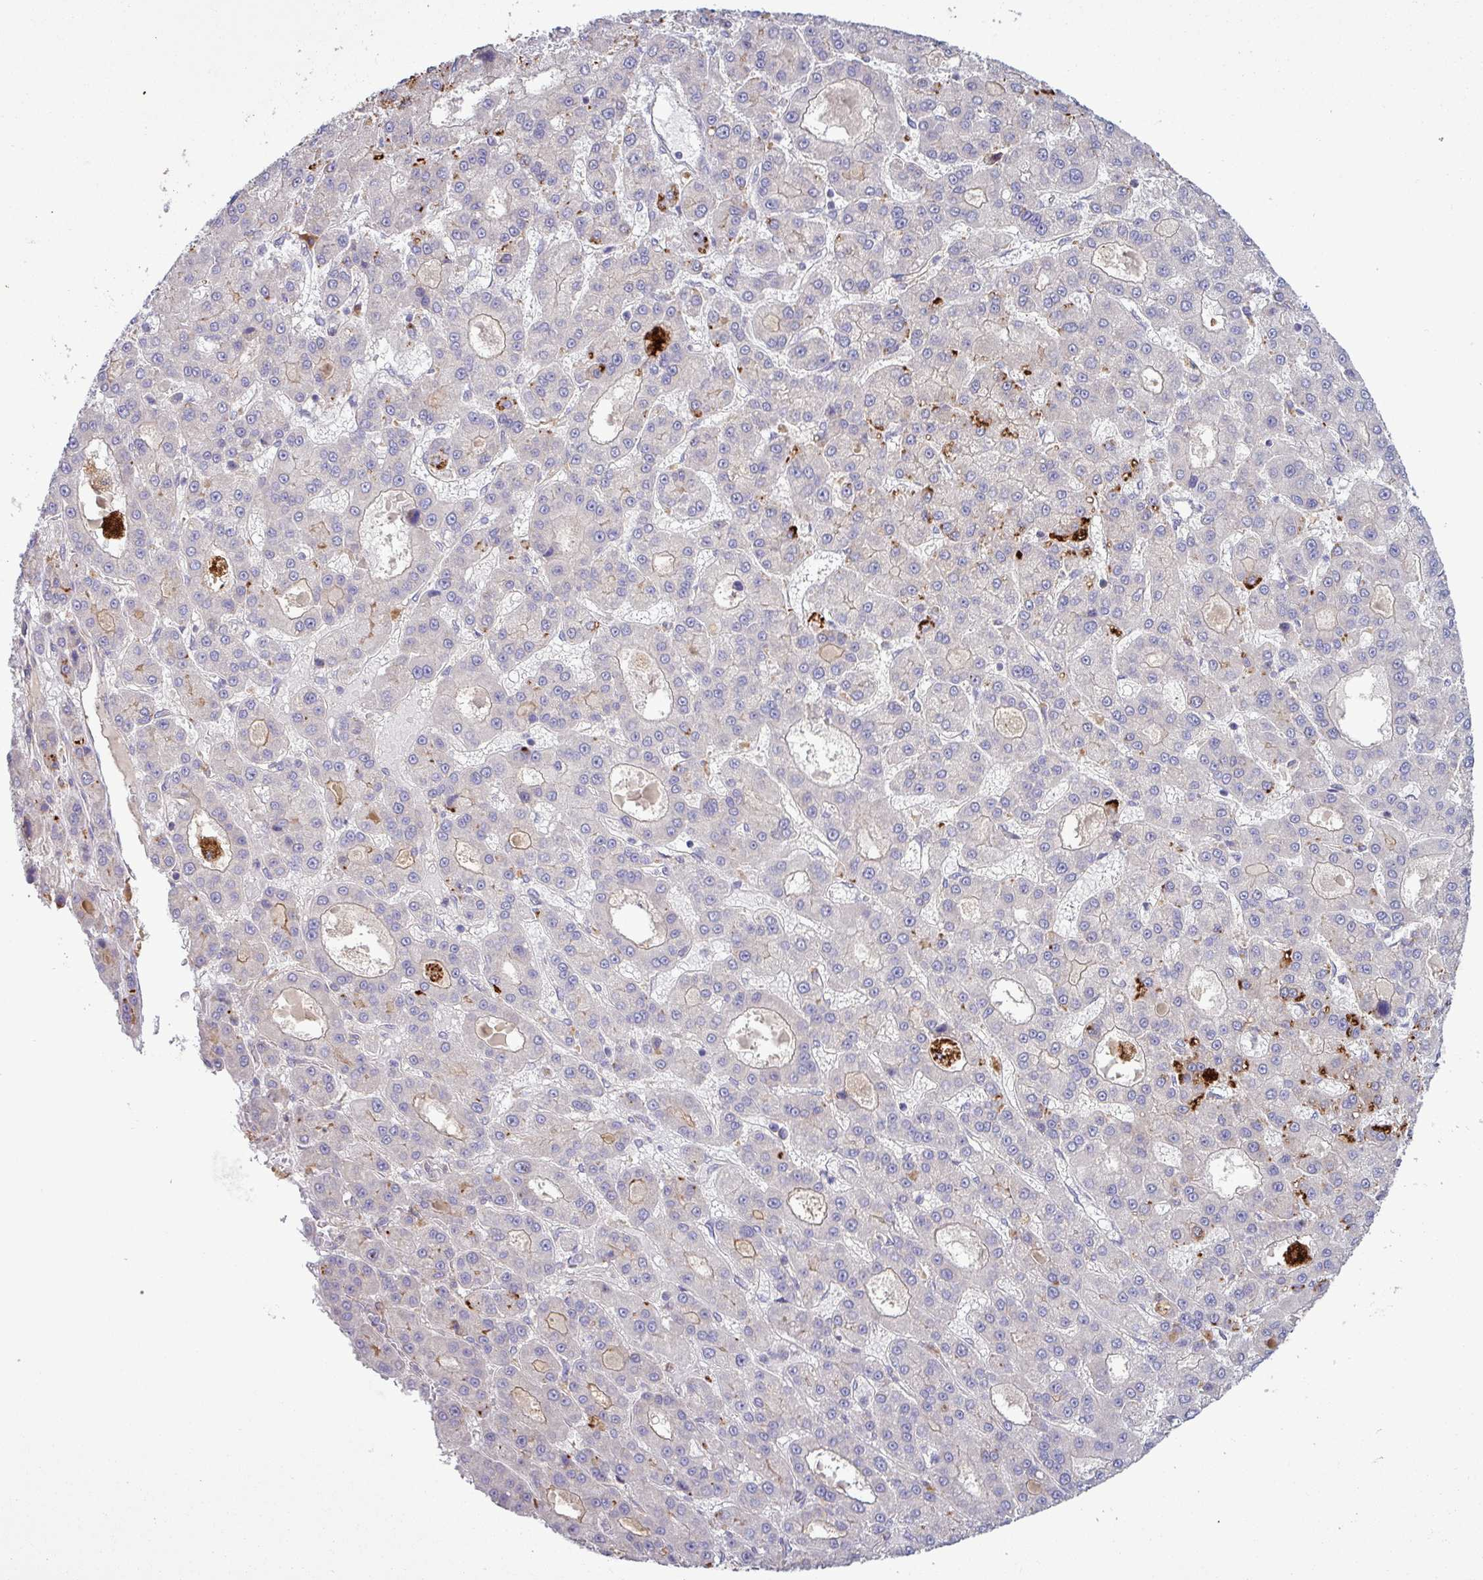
{"staining": {"intensity": "negative", "quantity": "none", "location": "none"}, "tissue": "liver cancer", "cell_type": "Tumor cells", "image_type": "cancer", "snomed": [{"axis": "morphology", "description": "Carcinoma, Hepatocellular, NOS"}, {"axis": "topography", "description": "Liver"}], "caption": "This is a micrograph of immunohistochemistry staining of liver cancer, which shows no staining in tumor cells. The staining is performed using DAB brown chromogen with nuclei counter-stained in using hematoxylin.", "gene": "PLIN2", "patient": {"sex": "male", "age": 70}}